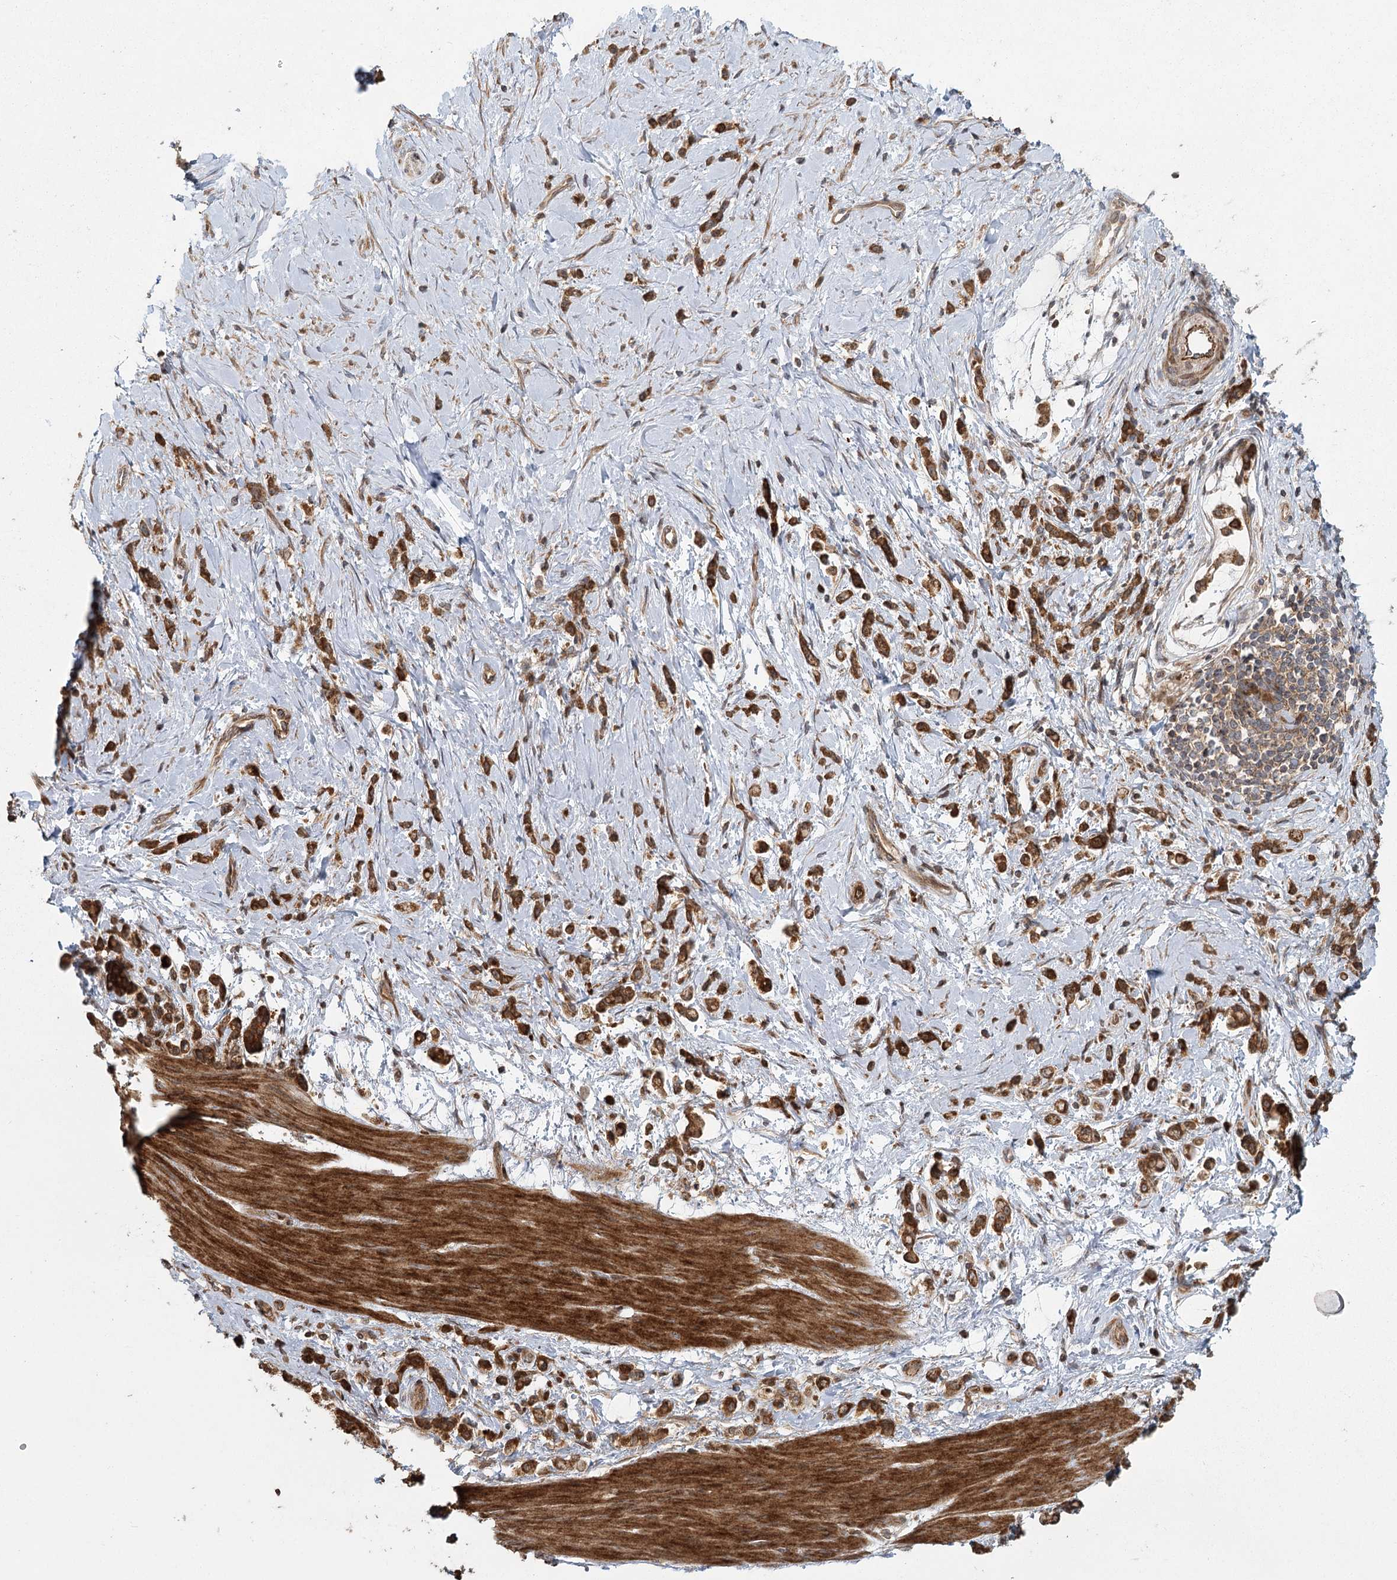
{"staining": {"intensity": "strong", "quantity": ">75%", "location": "cytoplasmic/membranous"}, "tissue": "stomach cancer", "cell_type": "Tumor cells", "image_type": "cancer", "snomed": [{"axis": "morphology", "description": "Adenocarcinoma, NOS"}, {"axis": "topography", "description": "Stomach"}], "caption": "Protein expression analysis of human stomach adenocarcinoma reveals strong cytoplasmic/membranous positivity in about >75% of tumor cells.", "gene": "RAPGEF6", "patient": {"sex": "female", "age": 60}}